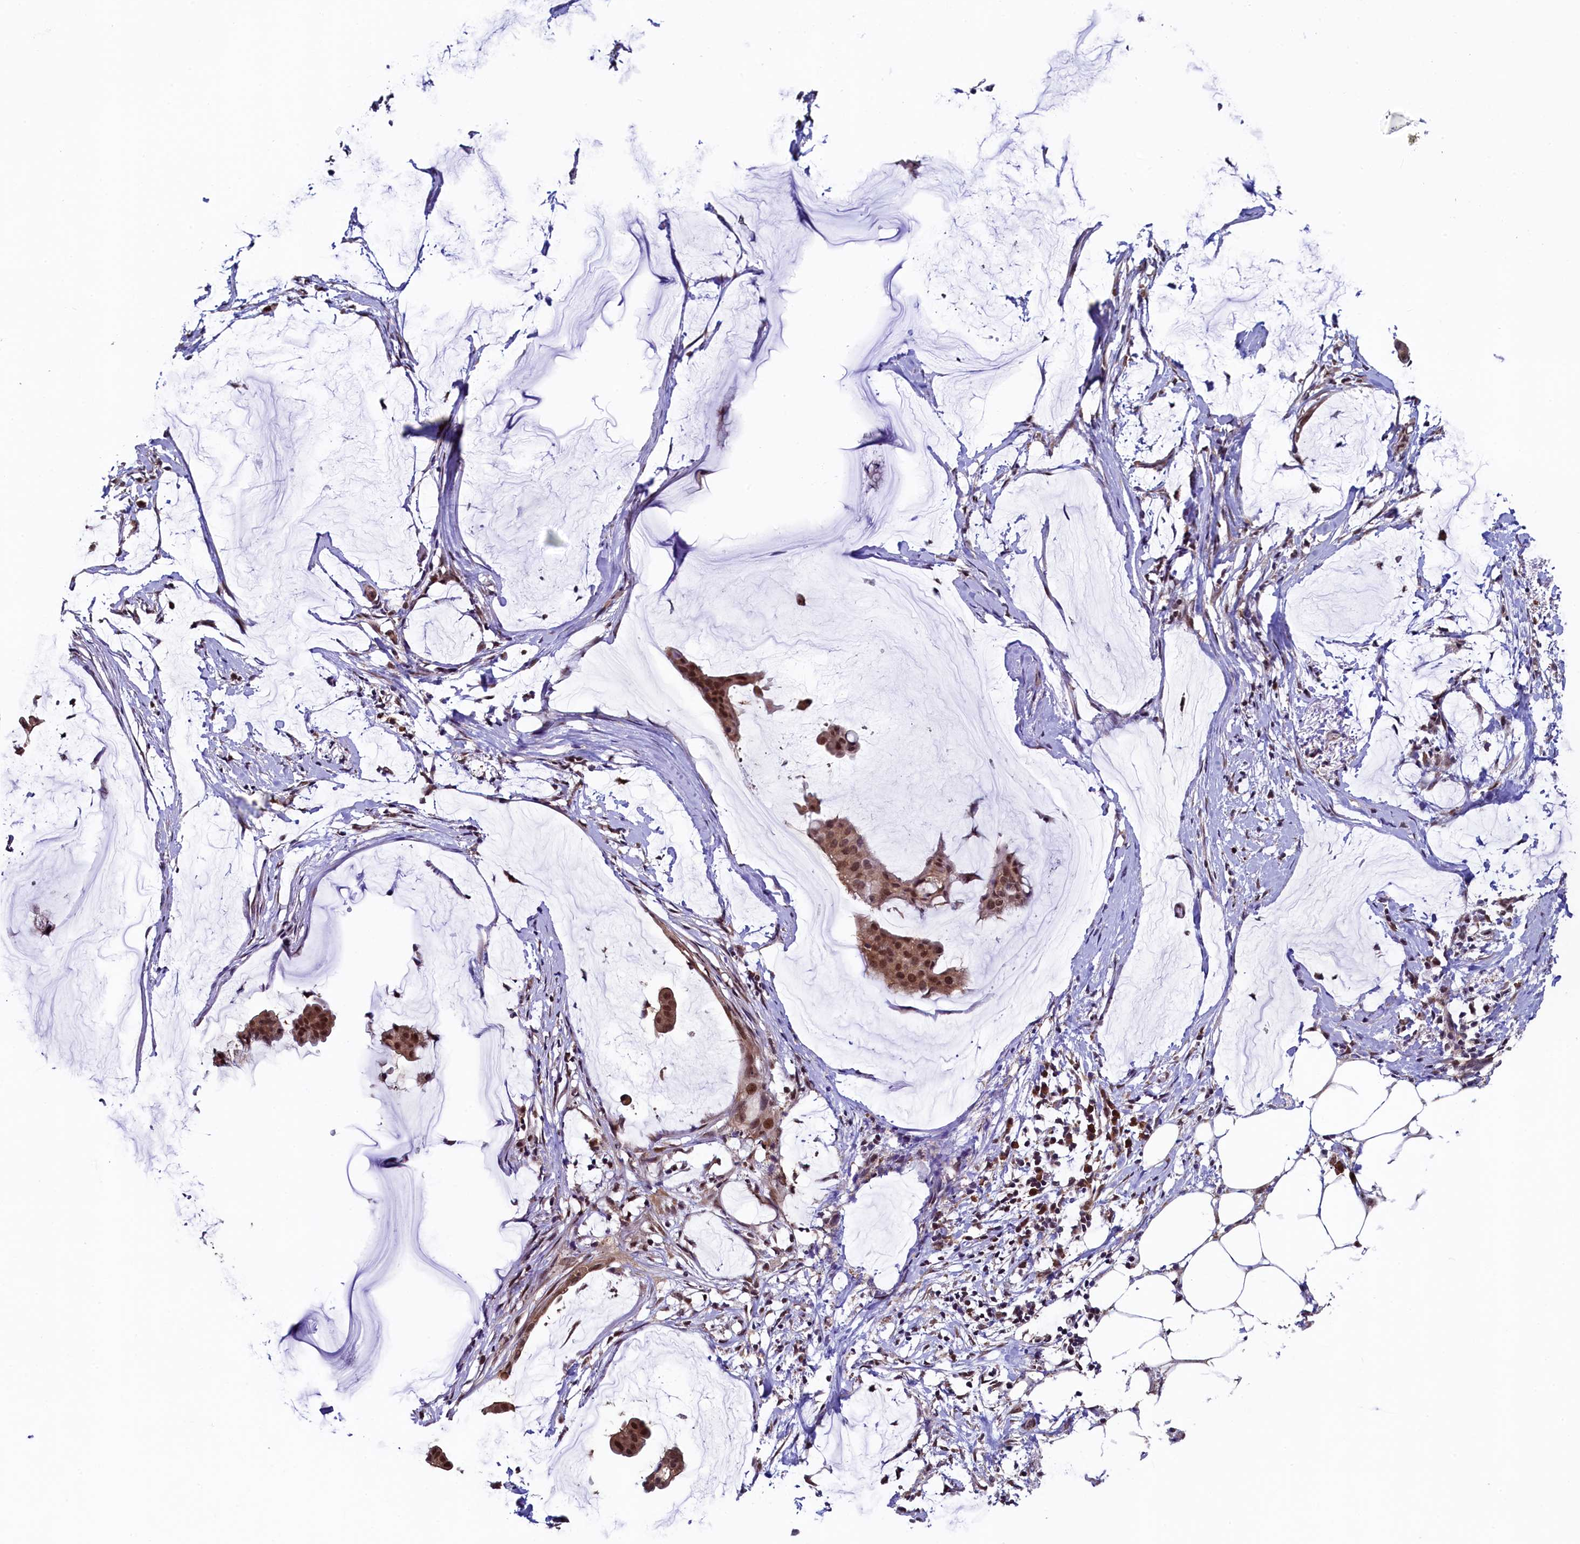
{"staining": {"intensity": "moderate", "quantity": ">75%", "location": "nuclear"}, "tissue": "ovarian cancer", "cell_type": "Tumor cells", "image_type": "cancer", "snomed": [{"axis": "morphology", "description": "Cystadenocarcinoma, mucinous, NOS"}, {"axis": "topography", "description": "Ovary"}], "caption": "High-magnification brightfield microscopy of ovarian cancer (mucinous cystadenocarcinoma) stained with DAB (brown) and counterstained with hematoxylin (blue). tumor cells exhibit moderate nuclear expression is appreciated in approximately>75% of cells. (DAB = brown stain, brightfield microscopy at high magnification).", "gene": "LEO1", "patient": {"sex": "female", "age": 73}}